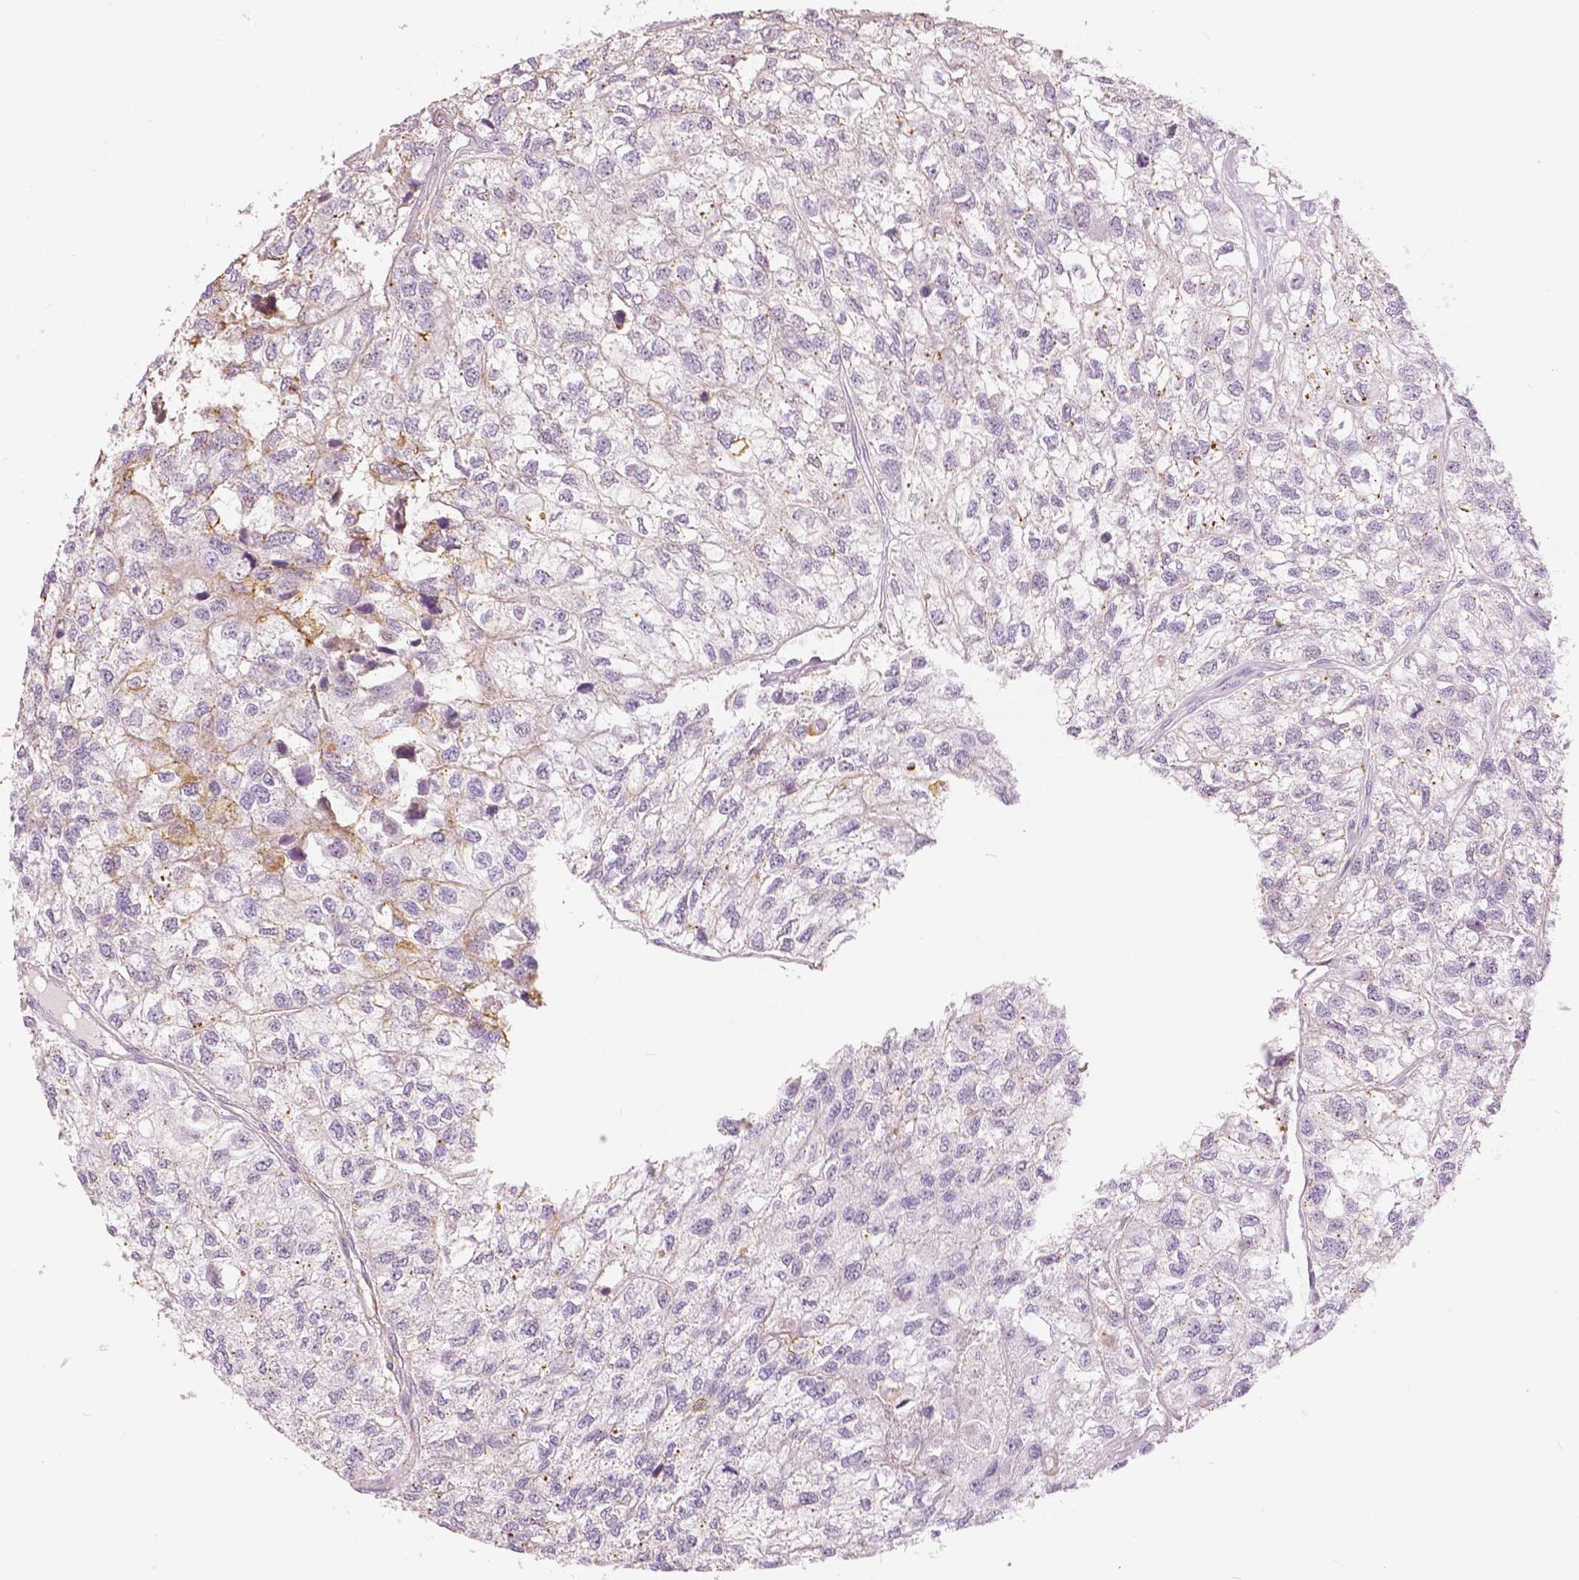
{"staining": {"intensity": "moderate", "quantity": "<25%", "location": "cytoplasmic/membranous"}, "tissue": "renal cancer", "cell_type": "Tumor cells", "image_type": "cancer", "snomed": [{"axis": "morphology", "description": "Adenocarcinoma, NOS"}, {"axis": "topography", "description": "Kidney"}], "caption": "Human renal cancer stained with a brown dye demonstrates moderate cytoplasmic/membranous positive staining in approximately <25% of tumor cells.", "gene": "A4GNT", "patient": {"sex": "male", "age": 56}}